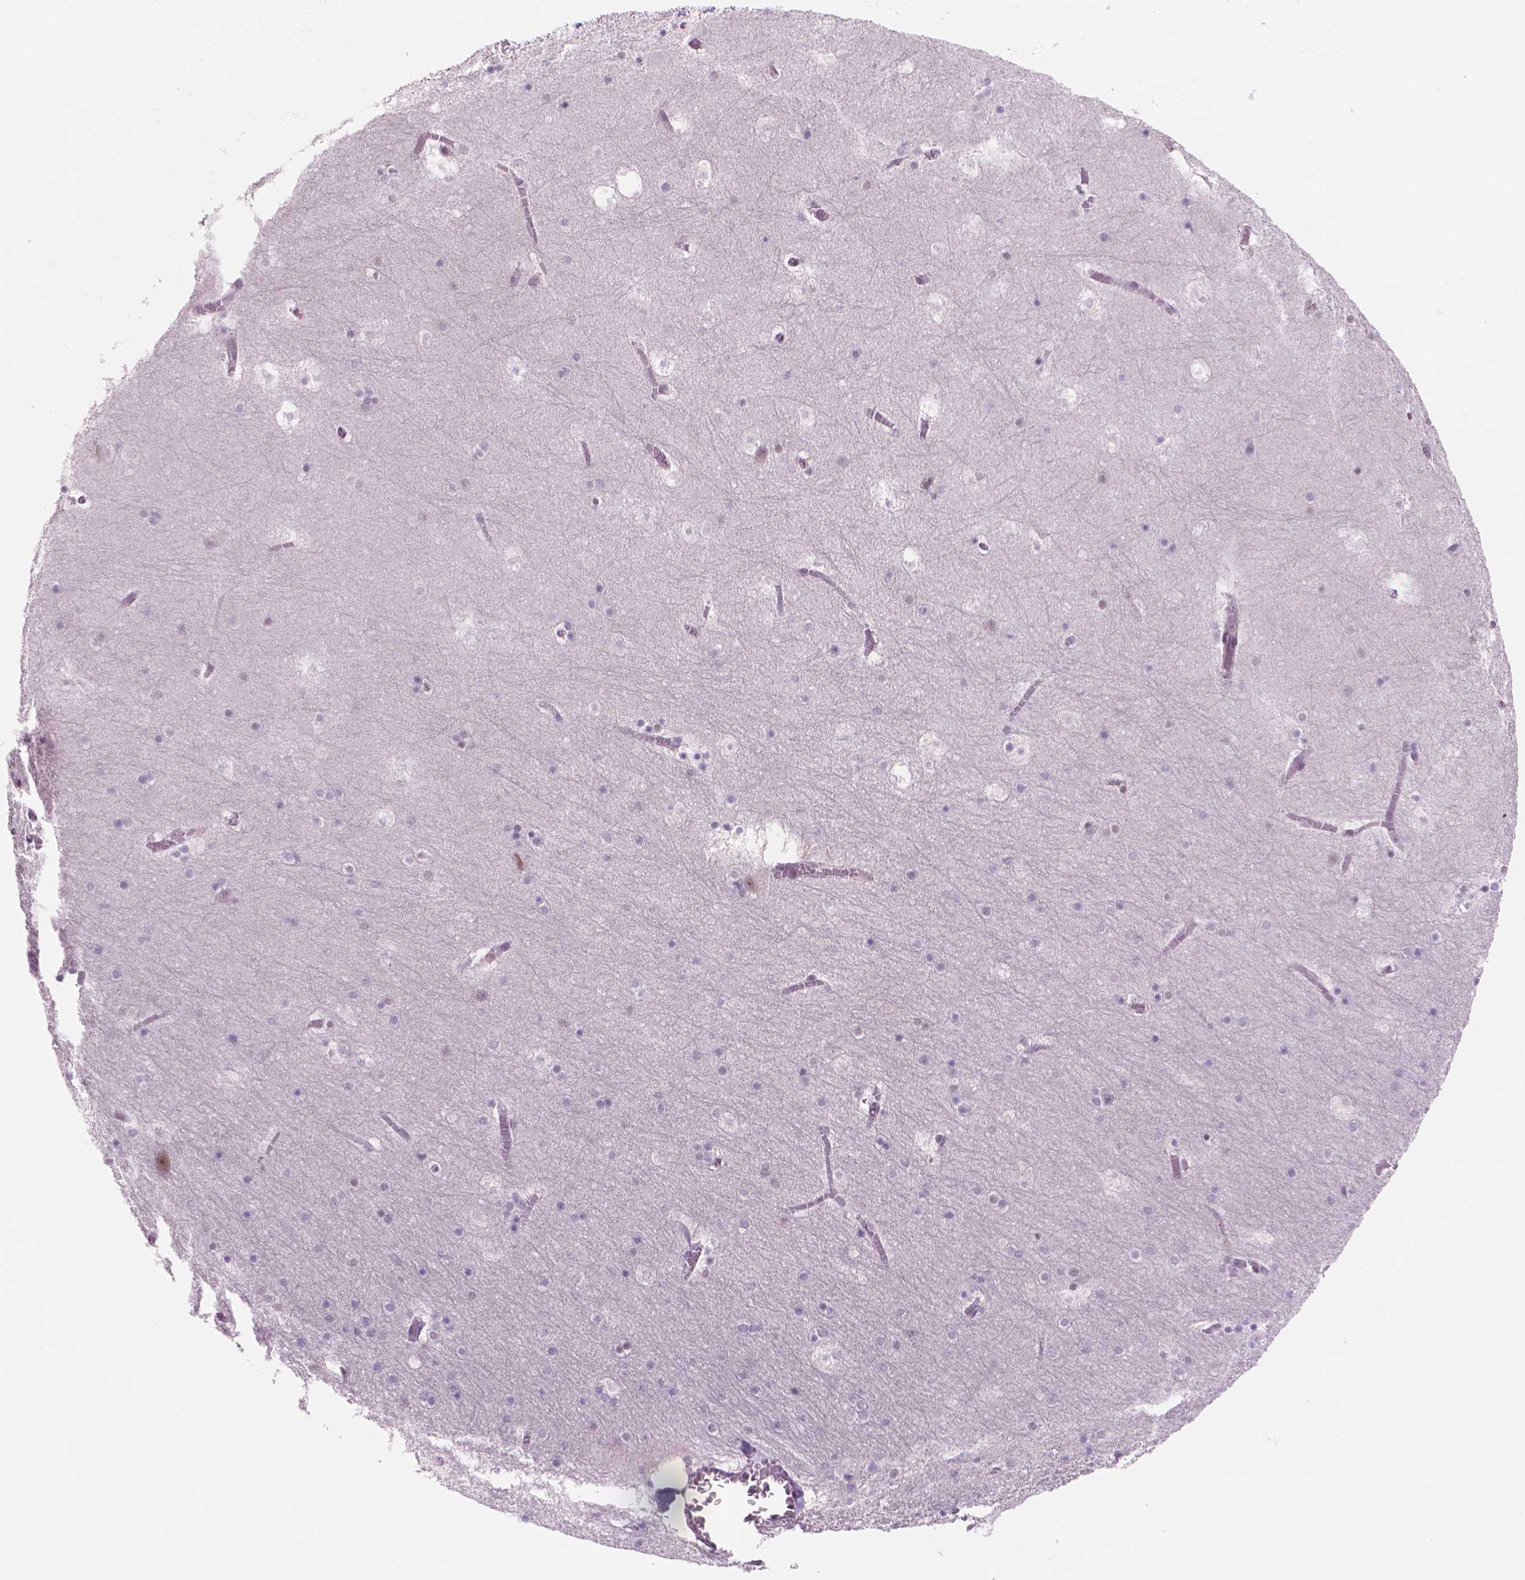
{"staining": {"intensity": "negative", "quantity": "none", "location": "none"}, "tissue": "hippocampus", "cell_type": "Glial cells", "image_type": "normal", "snomed": [{"axis": "morphology", "description": "Normal tissue, NOS"}, {"axis": "topography", "description": "Hippocampus"}], "caption": "Immunohistochemical staining of benign human hippocampus shows no significant expression in glial cells. Brightfield microscopy of immunohistochemistry (IHC) stained with DAB (brown) and hematoxylin (blue), captured at high magnification.", "gene": "POLR3D", "patient": {"sex": "male", "age": 45}}